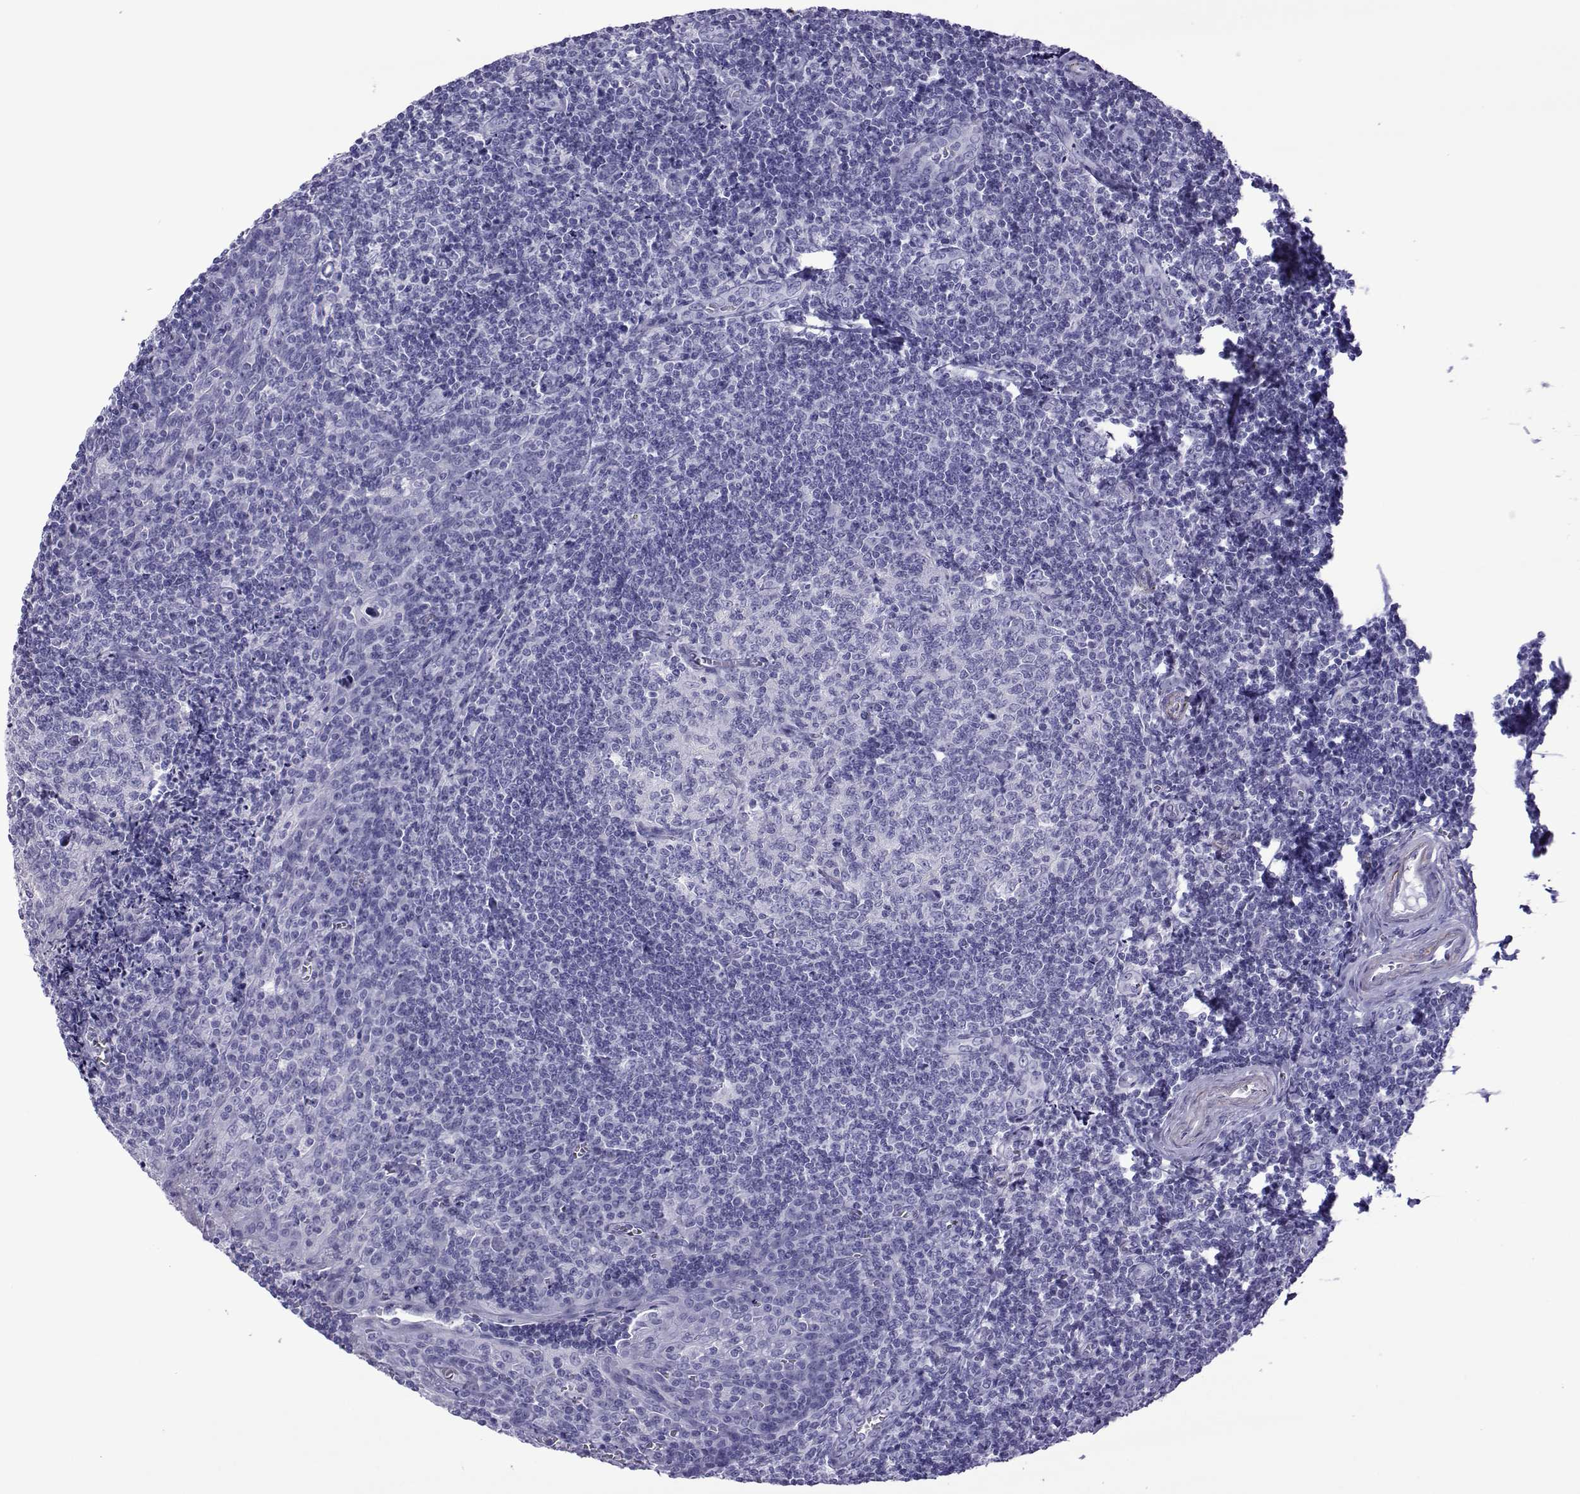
{"staining": {"intensity": "negative", "quantity": "none", "location": "none"}, "tissue": "tonsil", "cell_type": "Germinal center cells", "image_type": "normal", "snomed": [{"axis": "morphology", "description": "Normal tissue, NOS"}, {"axis": "morphology", "description": "Inflammation, NOS"}, {"axis": "topography", "description": "Tonsil"}], "caption": "High magnification brightfield microscopy of normal tonsil stained with DAB (3,3'-diaminobenzidine) (brown) and counterstained with hematoxylin (blue): germinal center cells show no significant expression.", "gene": "SPANXA1", "patient": {"sex": "female", "age": 31}}